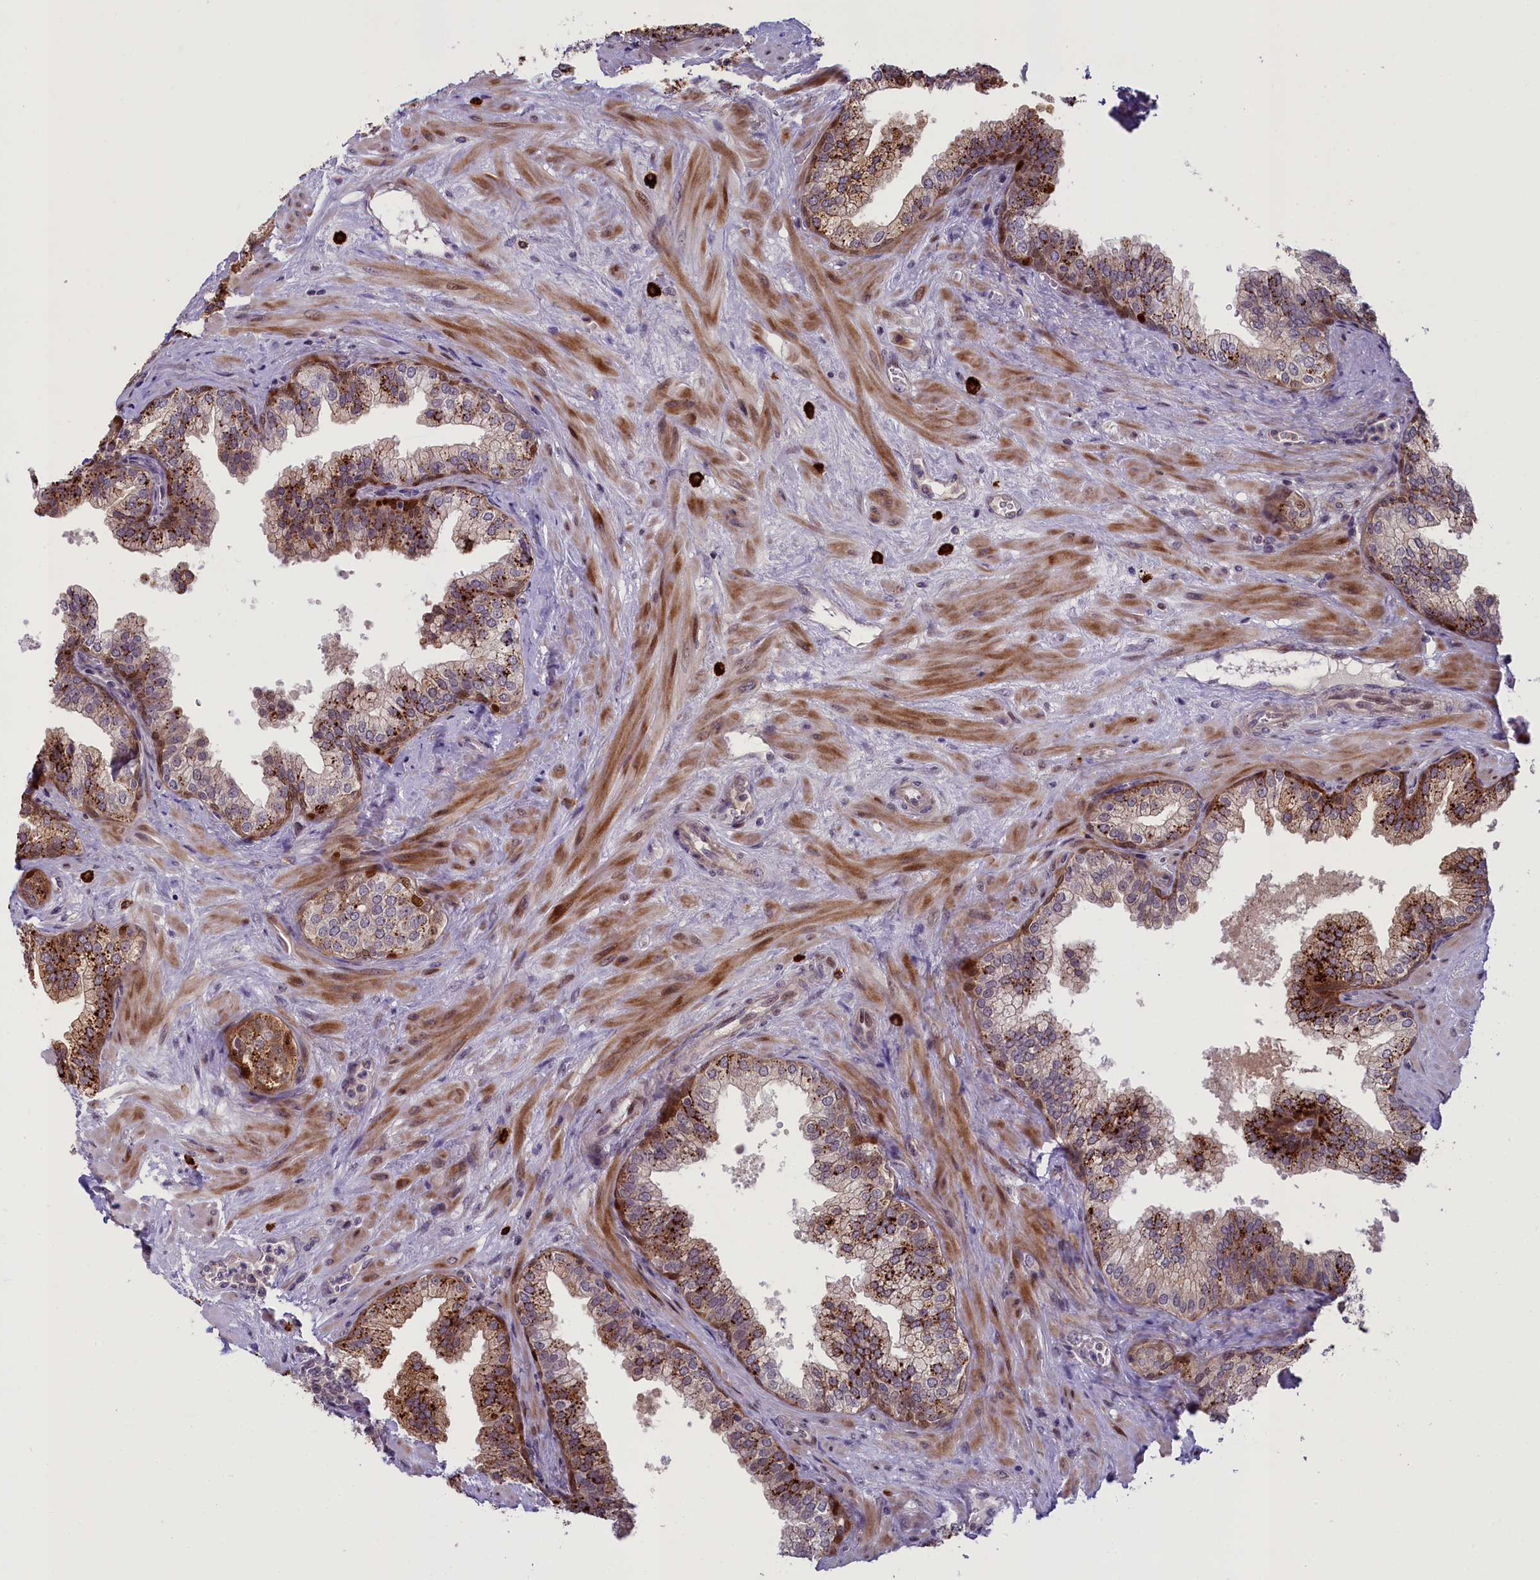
{"staining": {"intensity": "strong", "quantity": "25%-75%", "location": "cytoplasmic/membranous"}, "tissue": "prostate", "cell_type": "Glandular cells", "image_type": "normal", "snomed": [{"axis": "morphology", "description": "Normal tissue, NOS"}, {"axis": "topography", "description": "Prostate"}], "caption": "DAB immunohistochemical staining of unremarkable human prostate exhibits strong cytoplasmic/membranous protein staining in approximately 25%-75% of glandular cells.", "gene": "CCL23", "patient": {"sex": "male", "age": 60}}